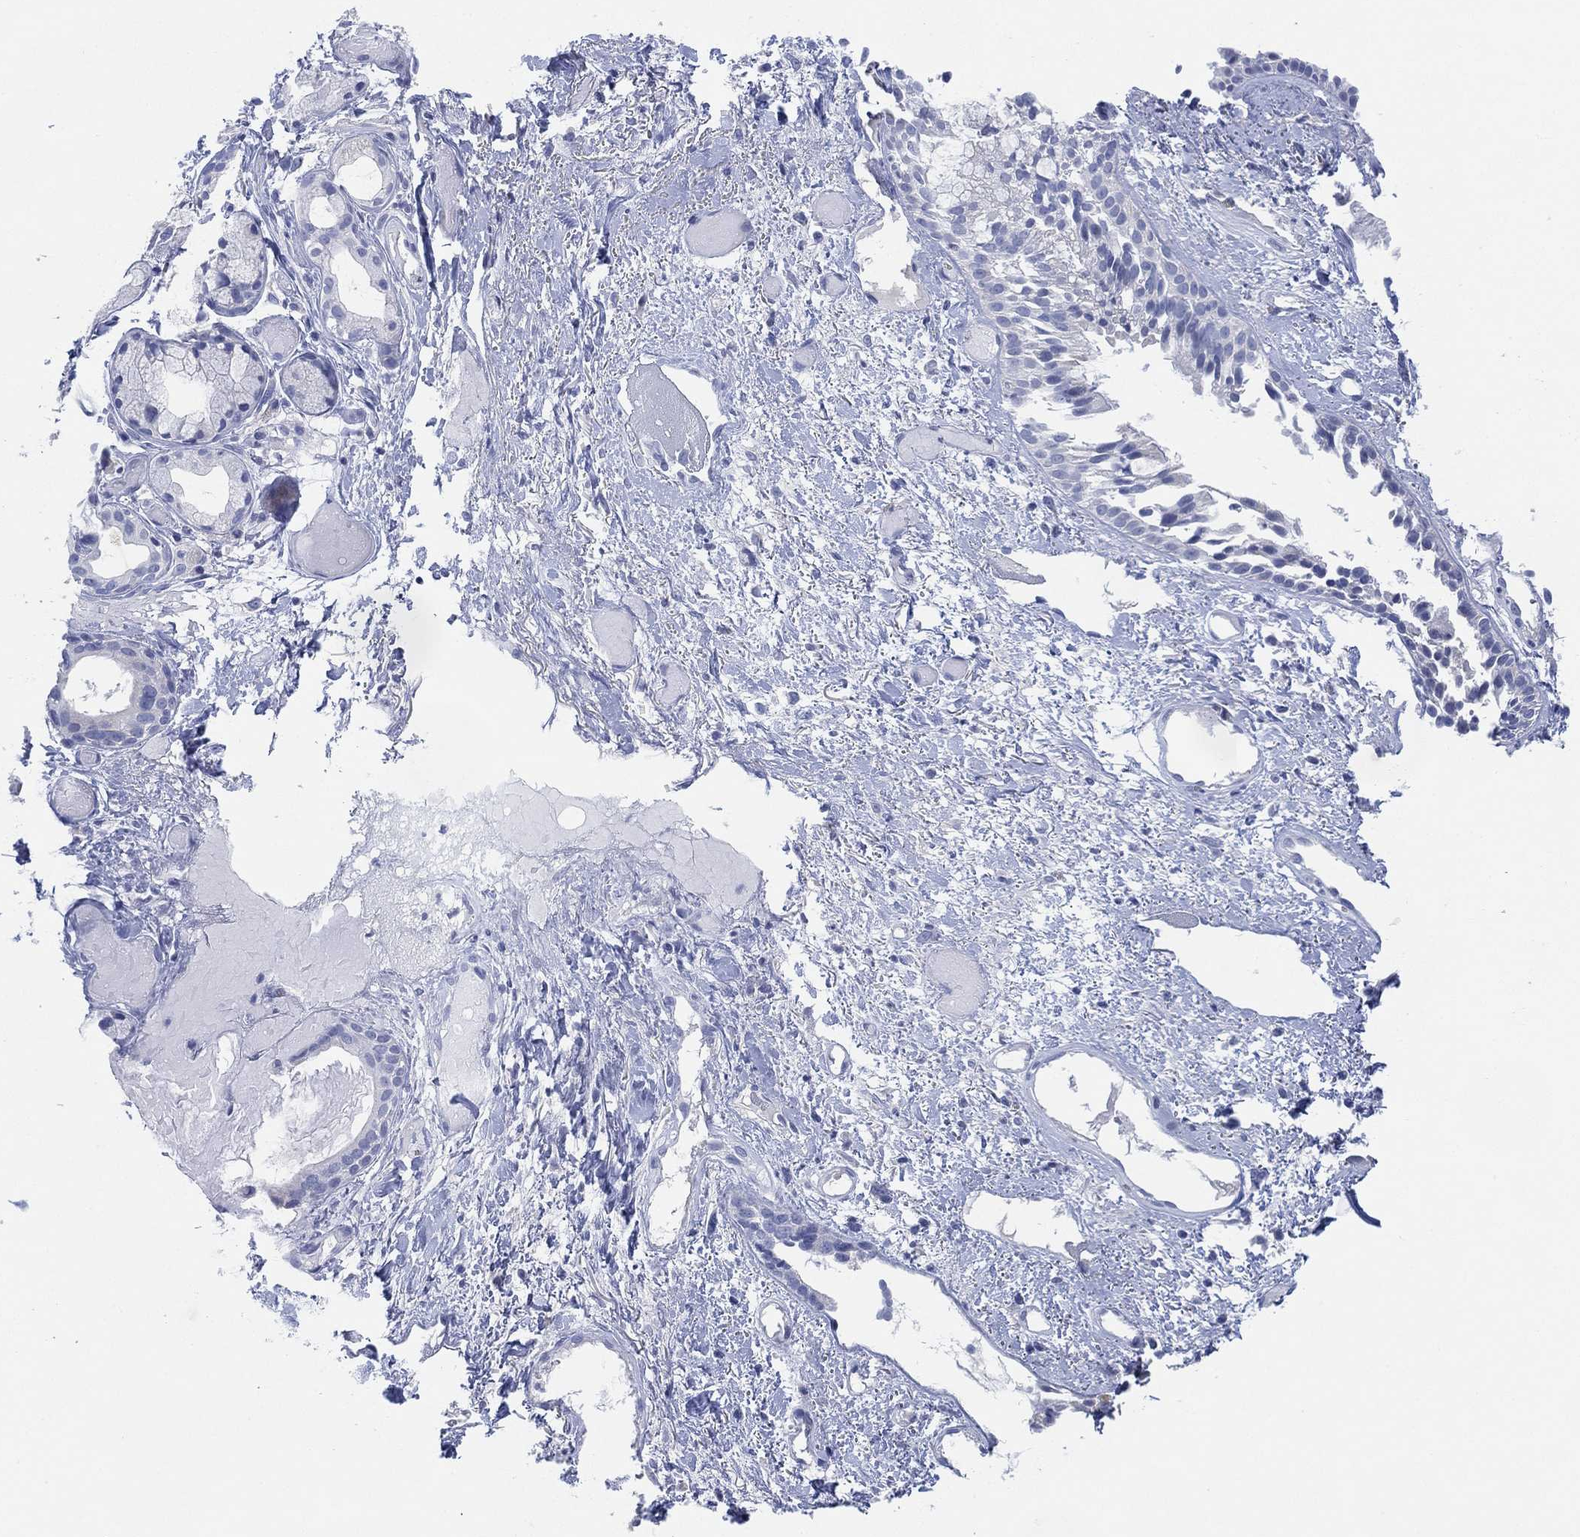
{"staining": {"intensity": "negative", "quantity": "none", "location": "none"}, "tissue": "soft tissue", "cell_type": "Fibroblasts", "image_type": "normal", "snomed": [{"axis": "morphology", "description": "Normal tissue, NOS"}, {"axis": "topography", "description": "Cartilage tissue"}], "caption": "IHC photomicrograph of unremarkable human soft tissue stained for a protein (brown), which demonstrates no staining in fibroblasts.", "gene": "ADAD2", "patient": {"sex": "male", "age": 62}}